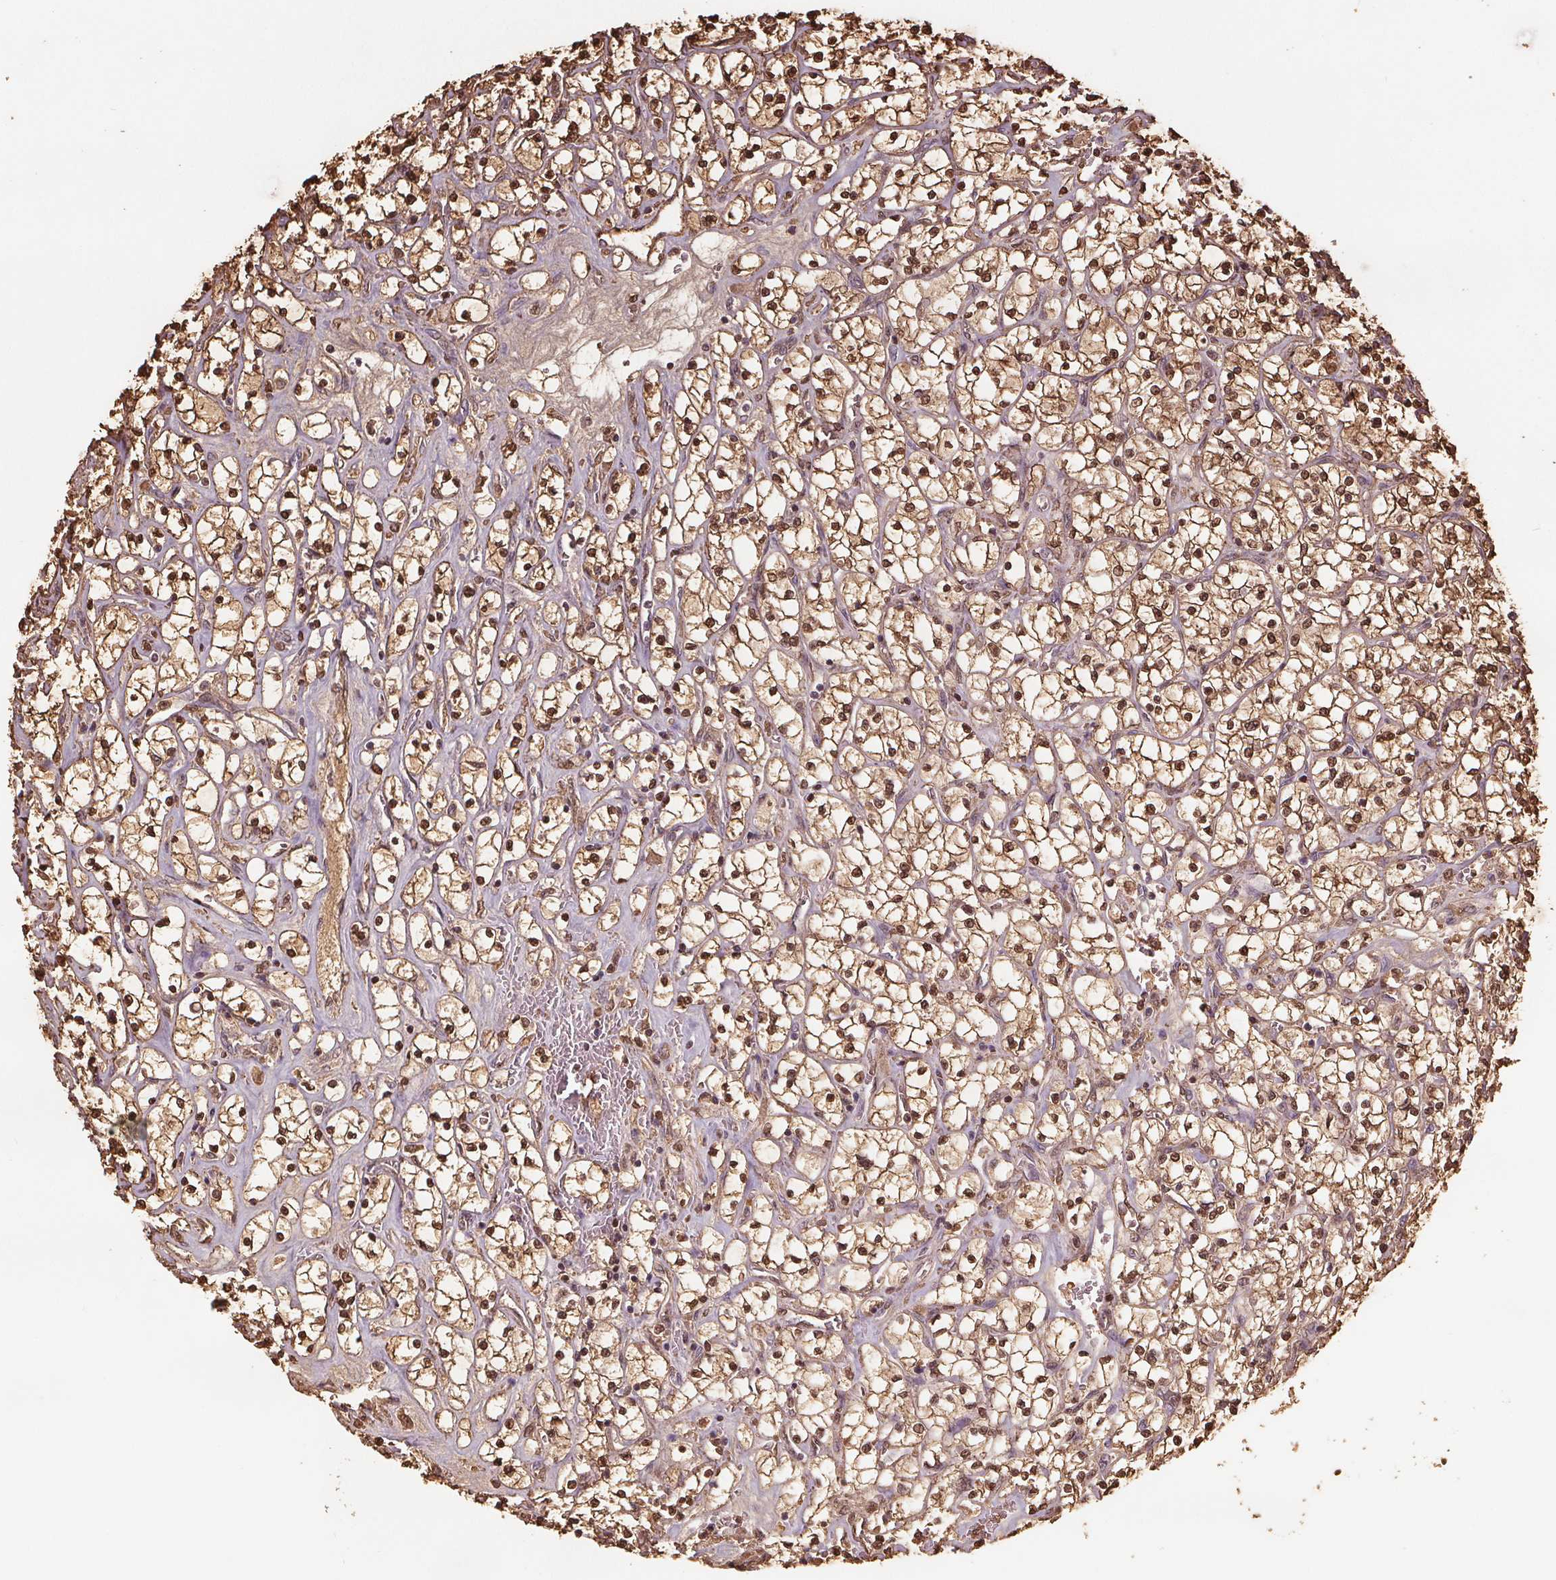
{"staining": {"intensity": "strong", "quantity": ">75%", "location": "cytoplasmic/membranous,nuclear"}, "tissue": "renal cancer", "cell_type": "Tumor cells", "image_type": "cancer", "snomed": [{"axis": "morphology", "description": "Adenocarcinoma, NOS"}, {"axis": "topography", "description": "Kidney"}], "caption": "Strong cytoplasmic/membranous and nuclear protein expression is appreciated in about >75% of tumor cells in renal cancer.", "gene": "ENO1", "patient": {"sex": "female", "age": 64}}